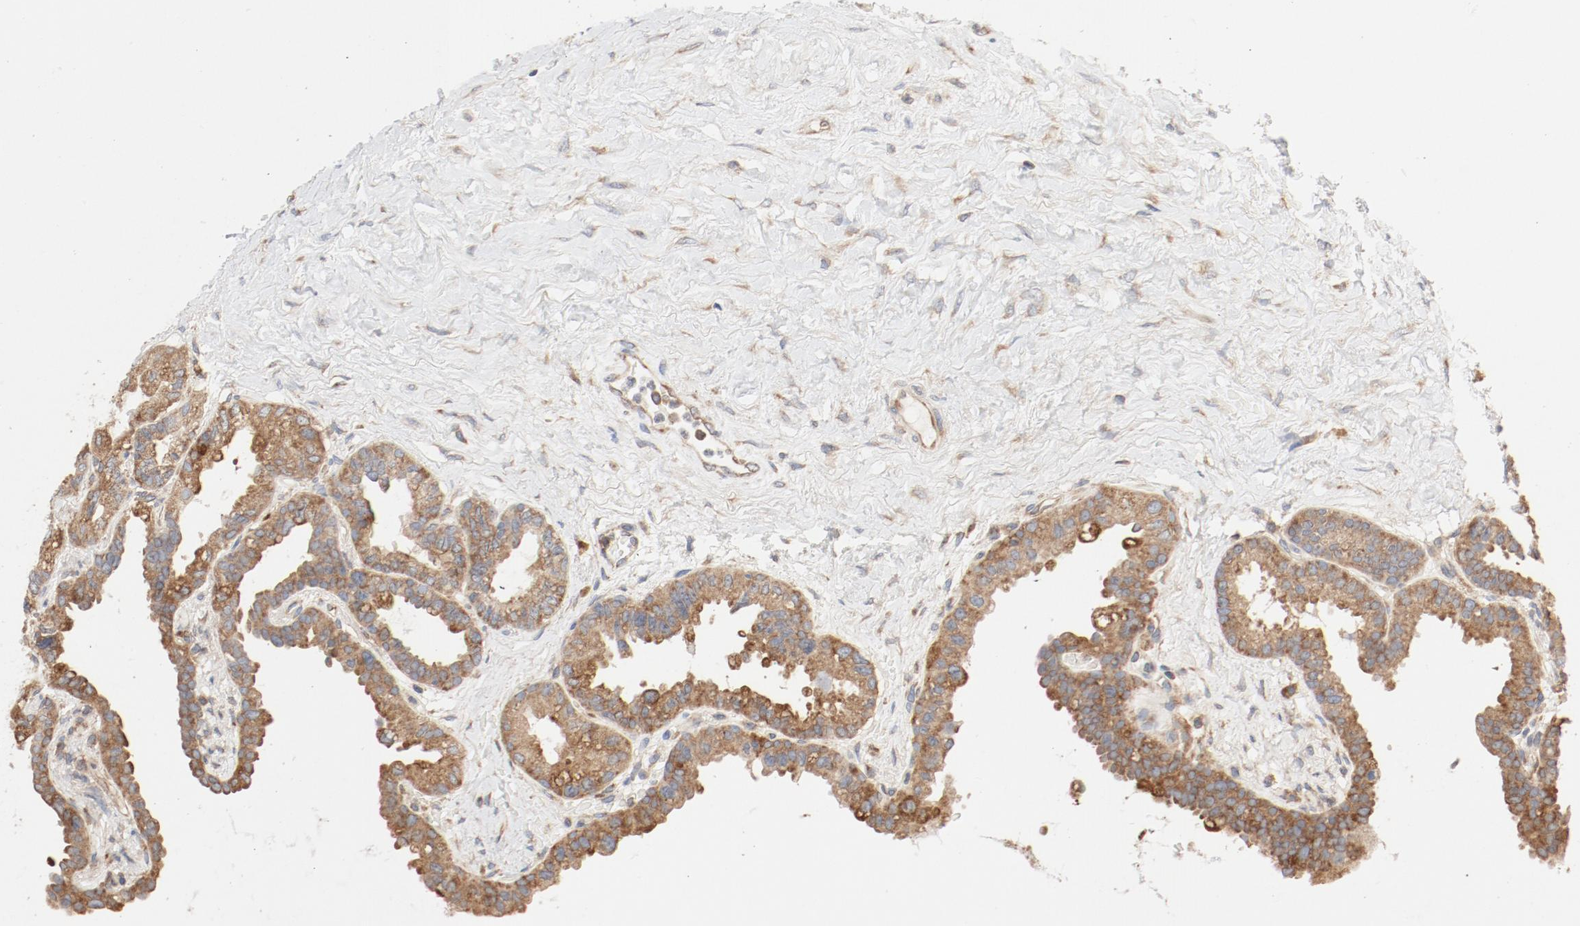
{"staining": {"intensity": "moderate", "quantity": ">75%", "location": "cytoplasmic/membranous"}, "tissue": "seminal vesicle", "cell_type": "Glandular cells", "image_type": "normal", "snomed": [{"axis": "morphology", "description": "Normal tissue, NOS"}, {"axis": "topography", "description": "Seminal veicle"}], "caption": "Protein expression by immunohistochemistry (IHC) shows moderate cytoplasmic/membranous positivity in about >75% of glandular cells in normal seminal vesicle. (DAB = brown stain, brightfield microscopy at high magnification).", "gene": "RPS6", "patient": {"sex": "male", "age": 61}}